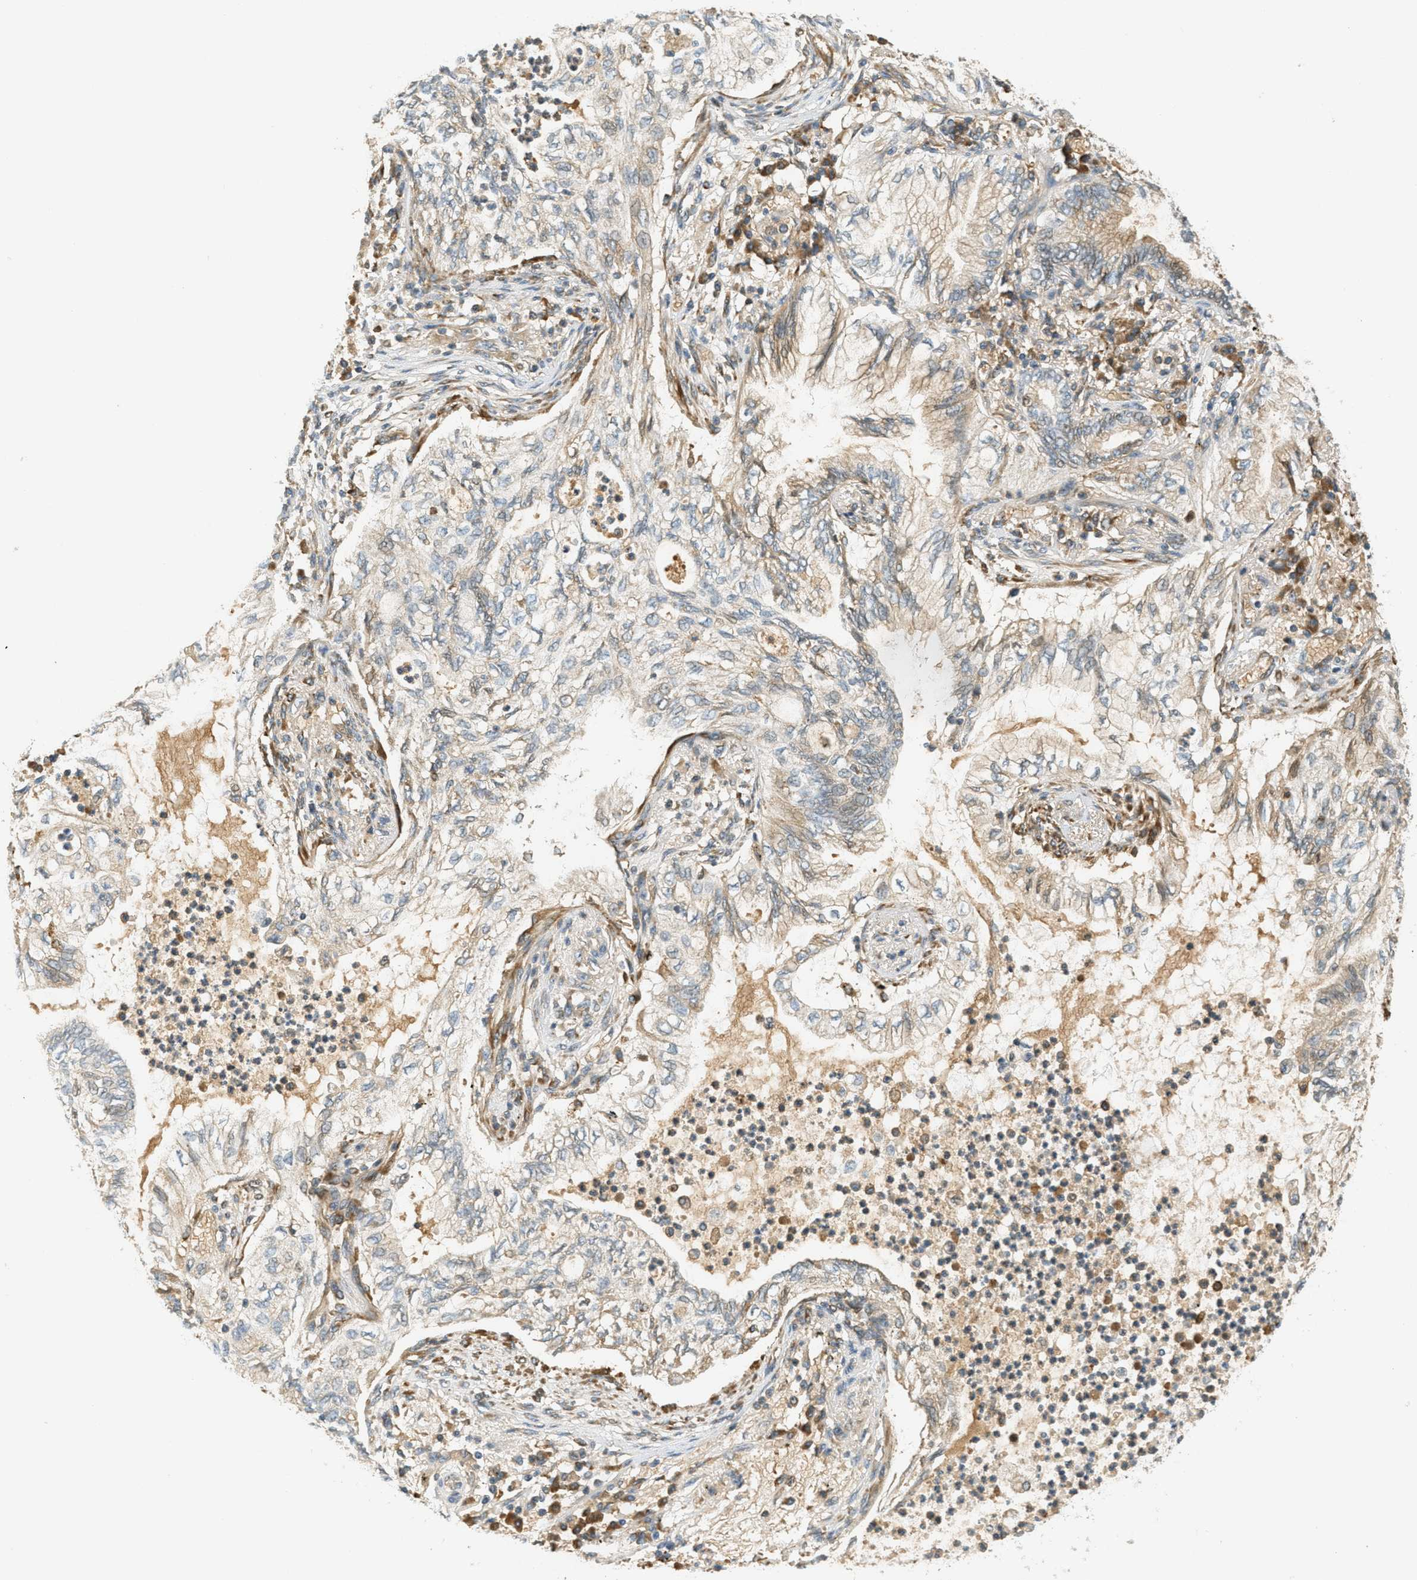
{"staining": {"intensity": "weak", "quantity": "25%-75%", "location": "cytoplasmic/membranous"}, "tissue": "lung cancer", "cell_type": "Tumor cells", "image_type": "cancer", "snomed": [{"axis": "morphology", "description": "Normal tissue, NOS"}, {"axis": "morphology", "description": "Adenocarcinoma, NOS"}, {"axis": "topography", "description": "Bronchus"}, {"axis": "topography", "description": "Lung"}], "caption": "Weak cytoplasmic/membranous protein expression is appreciated in approximately 25%-75% of tumor cells in lung adenocarcinoma.", "gene": "PDK1", "patient": {"sex": "female", "age": 70}}